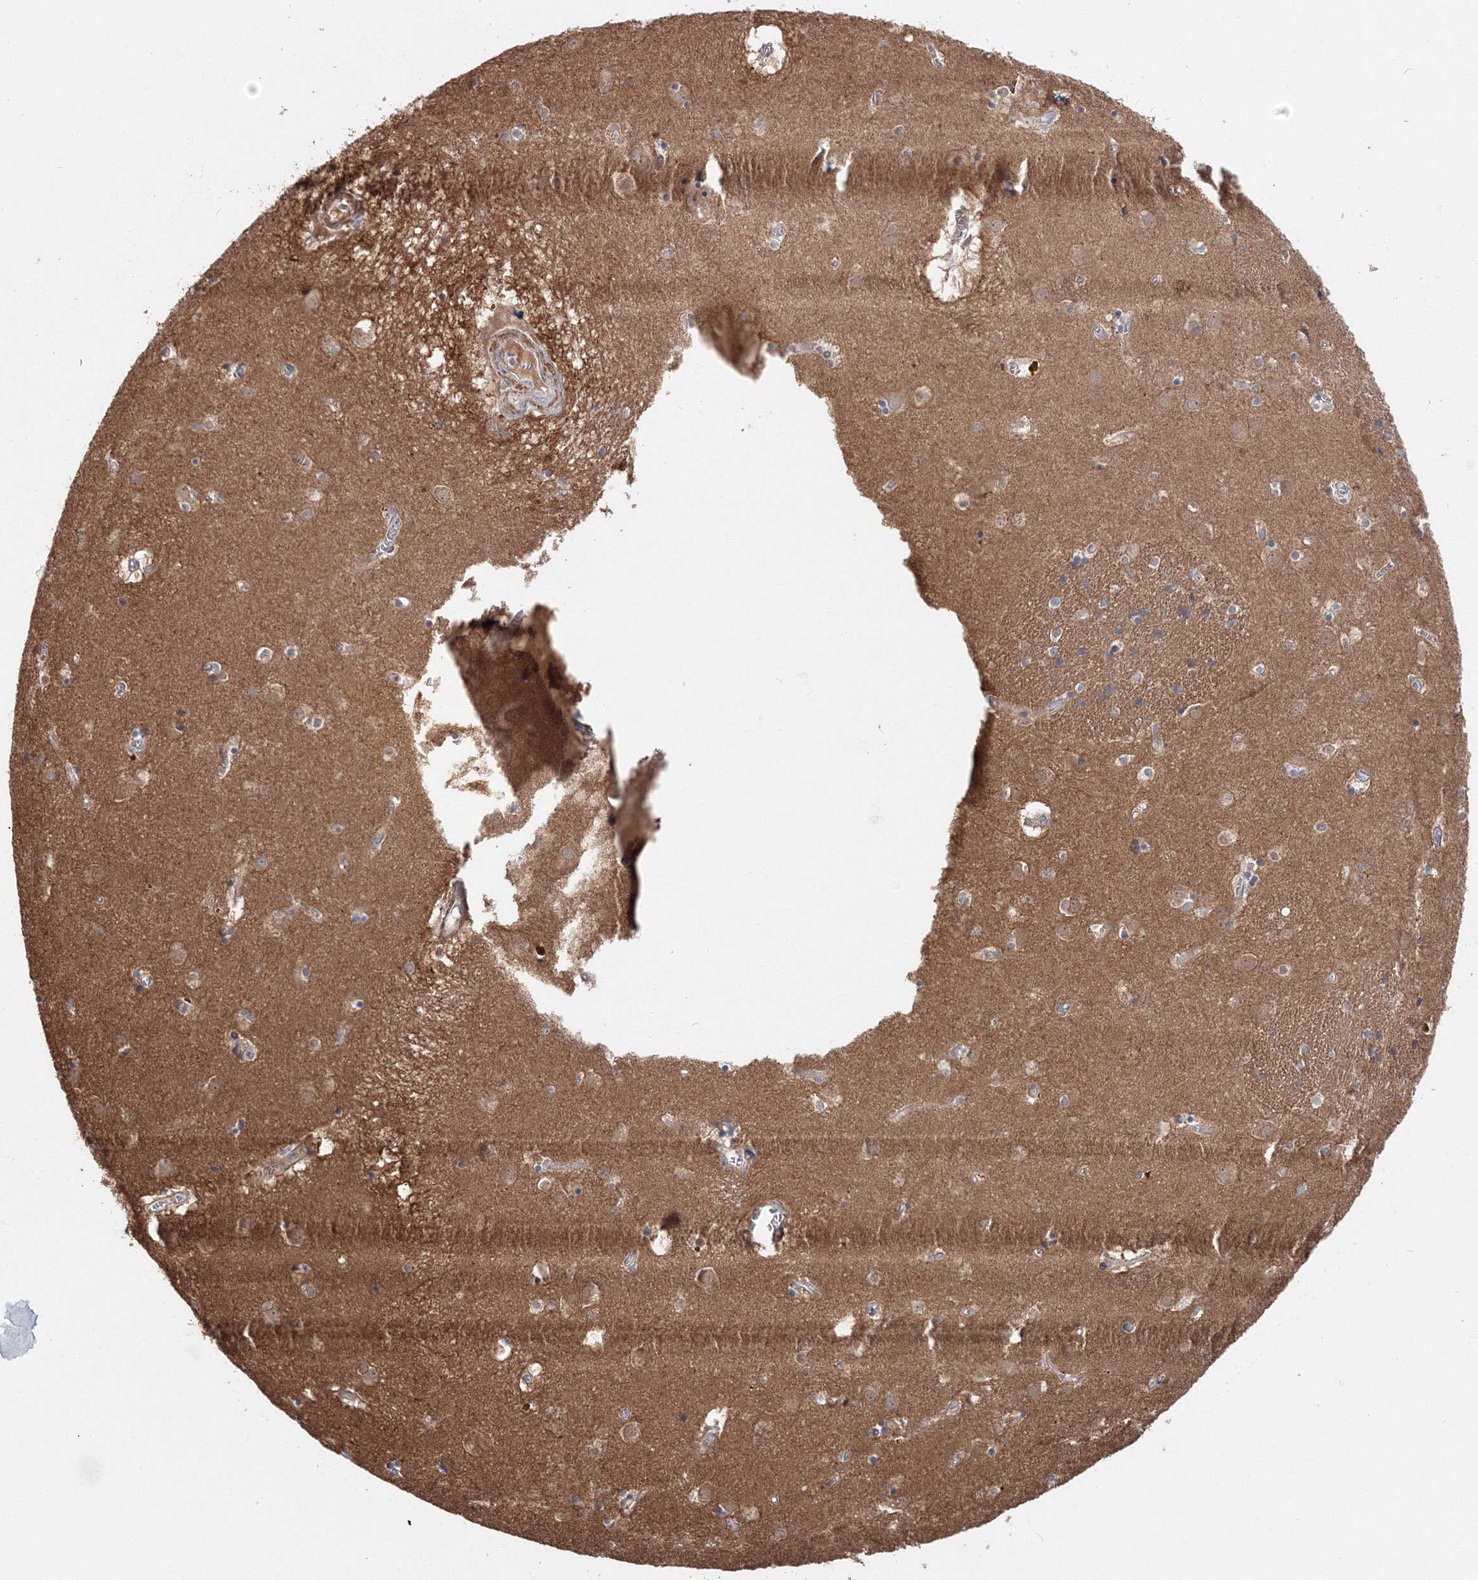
{"staining": {"intensity": "weak", "quantity": "25%-75%", "location": "cytoplasmic/membranous"}, "tissue": "caudate", "cell_type": "Glial cells", "image_type": "normal", "snomed": [{"axis": "morphology", "description": "Normal tissue, NOS"}, {"axis": "topography", "description": "Lateral ventricle wall"}], "caption": "Brown immunohistochemical staining in benign human caudate displays weak cytoplasmic/membranous expression in approximately 25%-75% of glial cells. (Brightfield microscopy of DAB IHC at high magnification).", "gene": "ARHGAP21", "patient": {"sex": "male", "age": 70}}